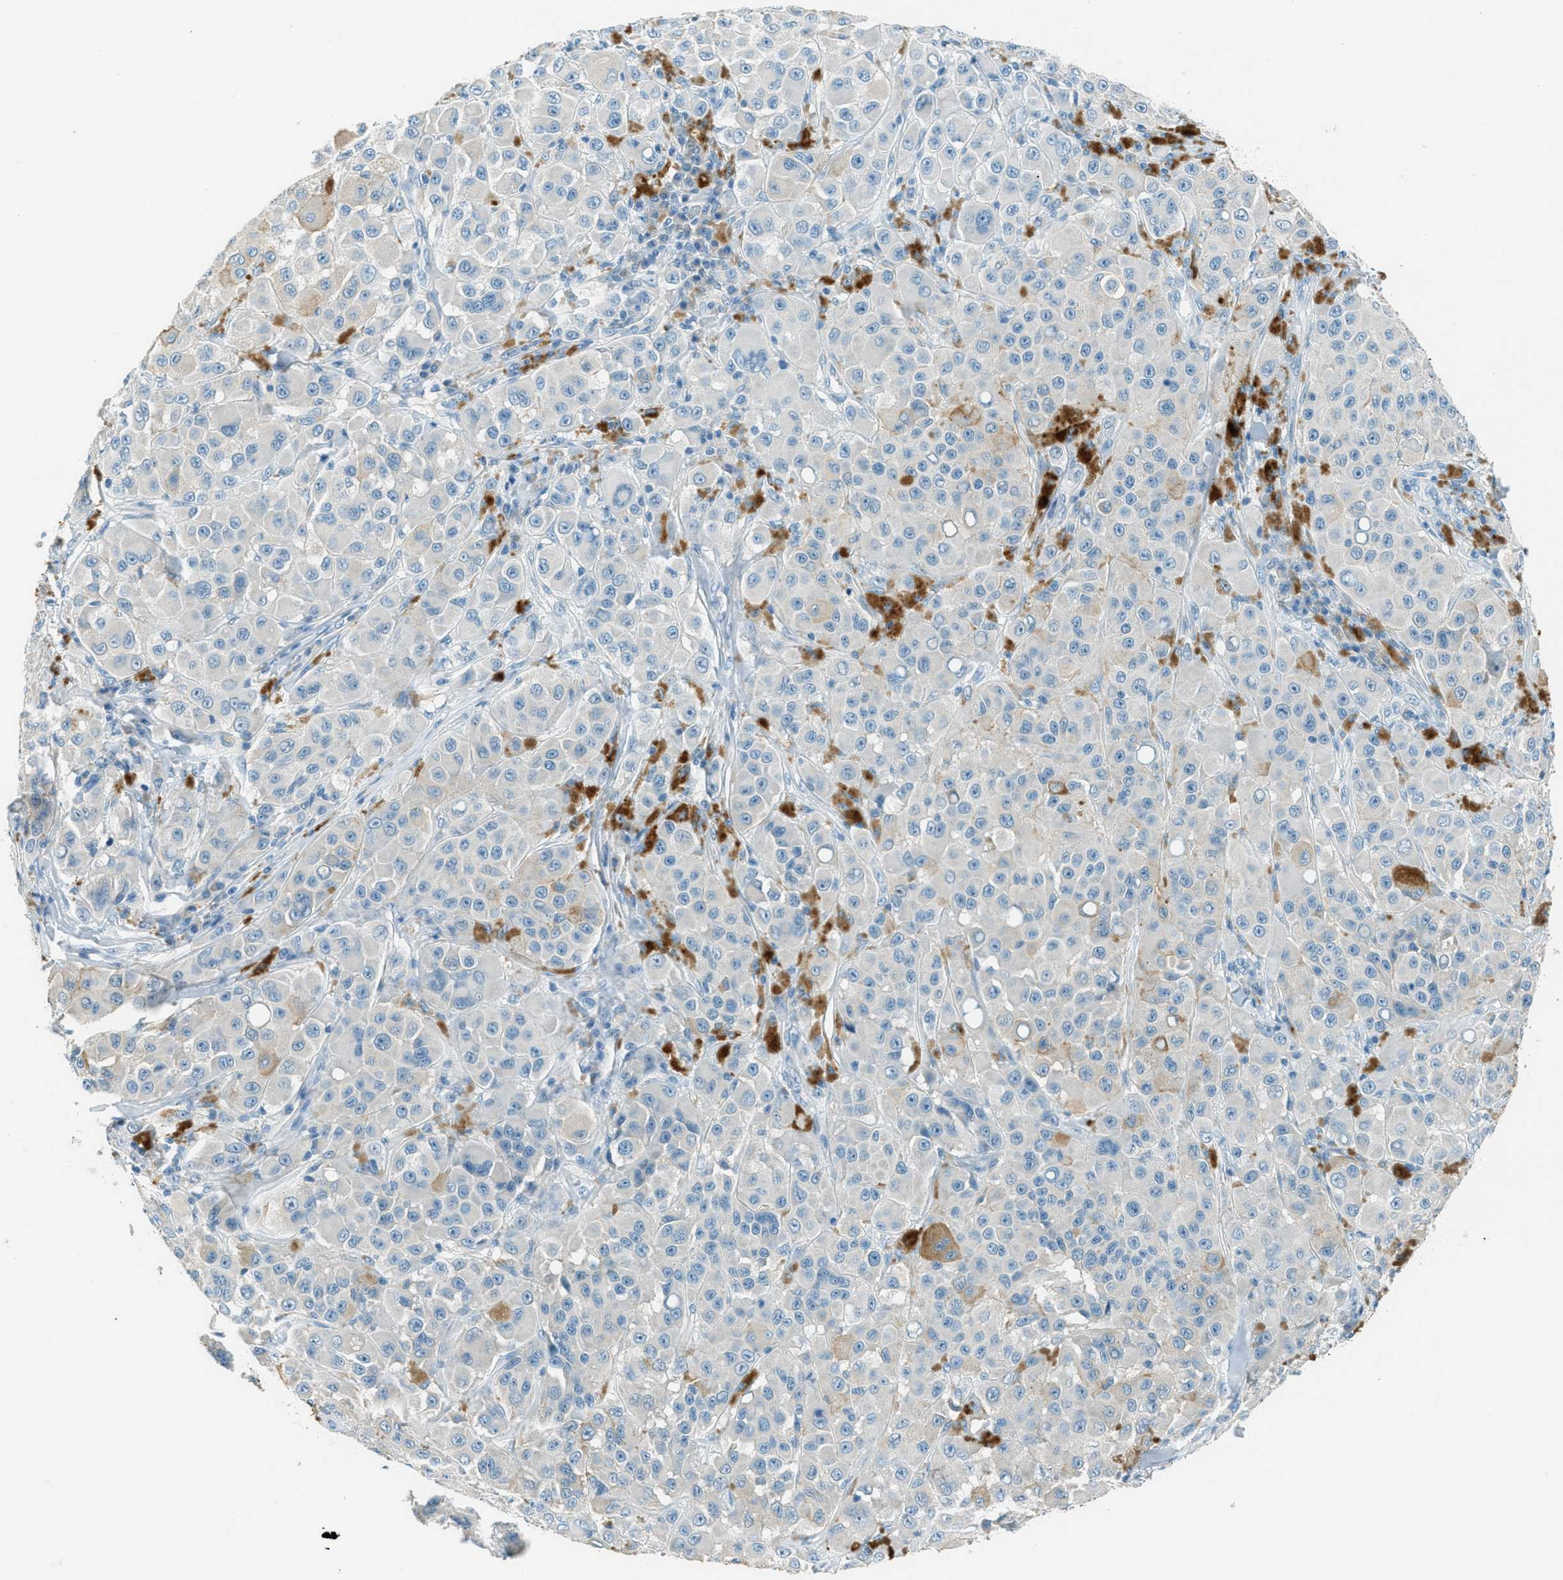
{"staining": {"intensity": "negative", "quantity": "none", "location": "none"}, "tissue": "melanoma", "cell_type": "Tumor cells", "image_type": "cancer", "snomed": [{"axis": "morphology", "description": "Malignant melanoma, NOS"}, {"axis": "topography", "description": "Skin"}], "caption": "Tumor cells are negative for protein expression in human malignant melanoma. (DAB (3,3'-diaminobenzidine) IHC visualized using brightfield microscopy, high magnification).", "gene": "MSLN", "patient": {"sex": "male", "age": 84}}